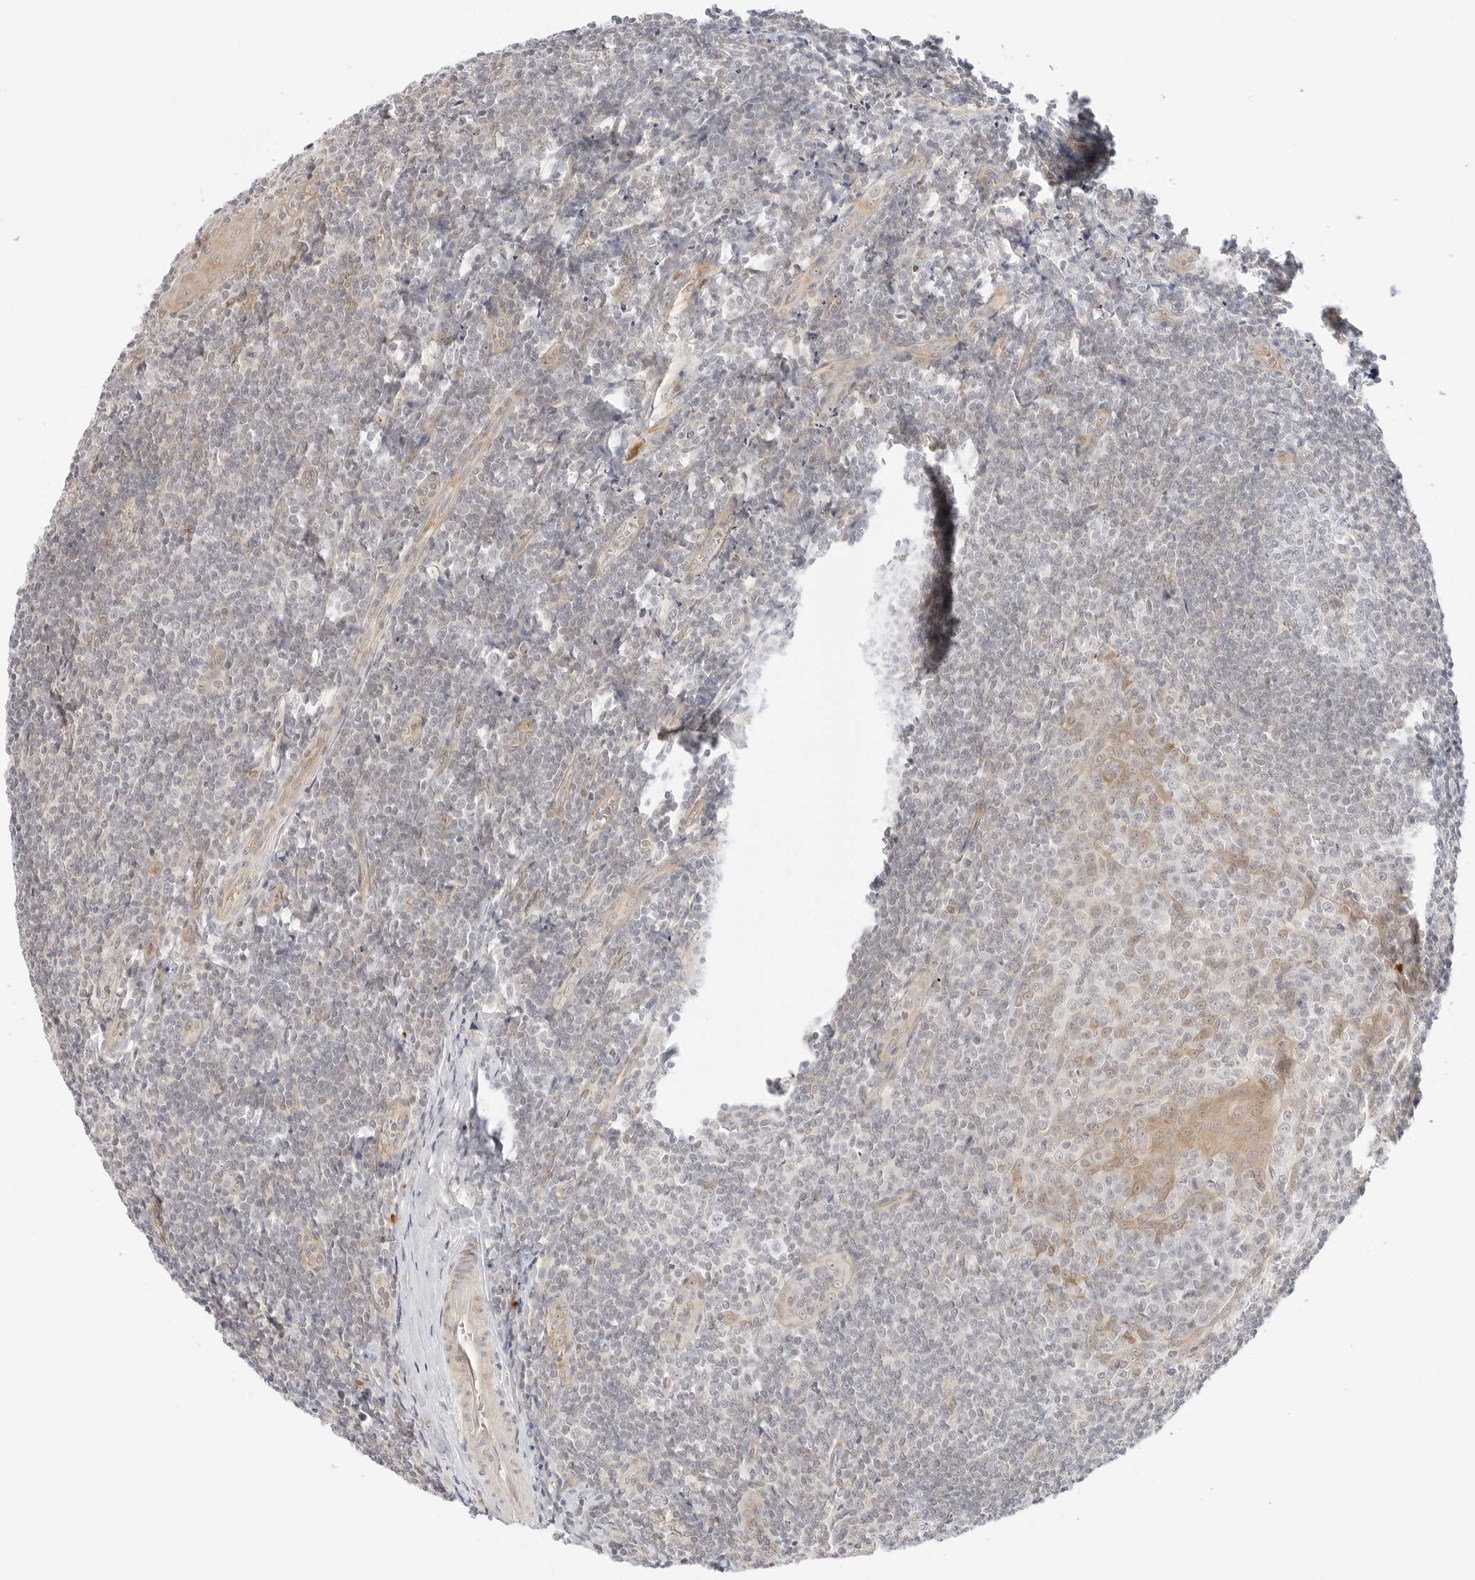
{"staining": {"intensity": "negative", "quantity": "none", "location": "none"}, "tissue": "tonsil", "cell_type": "Germinal center cells", "image_type": "normal", "snomed": [{"axis": "morphology", "description": "Normal tissue, NOS"}, {"axis": "topography", "description": "Tonsil"}], "caption": "A histopathology image of tonsil stained for a protein reveals no brown staining in germinal center cells.", "gene": "TEKT2", "patient": {"sex": "male", "age": 27}}